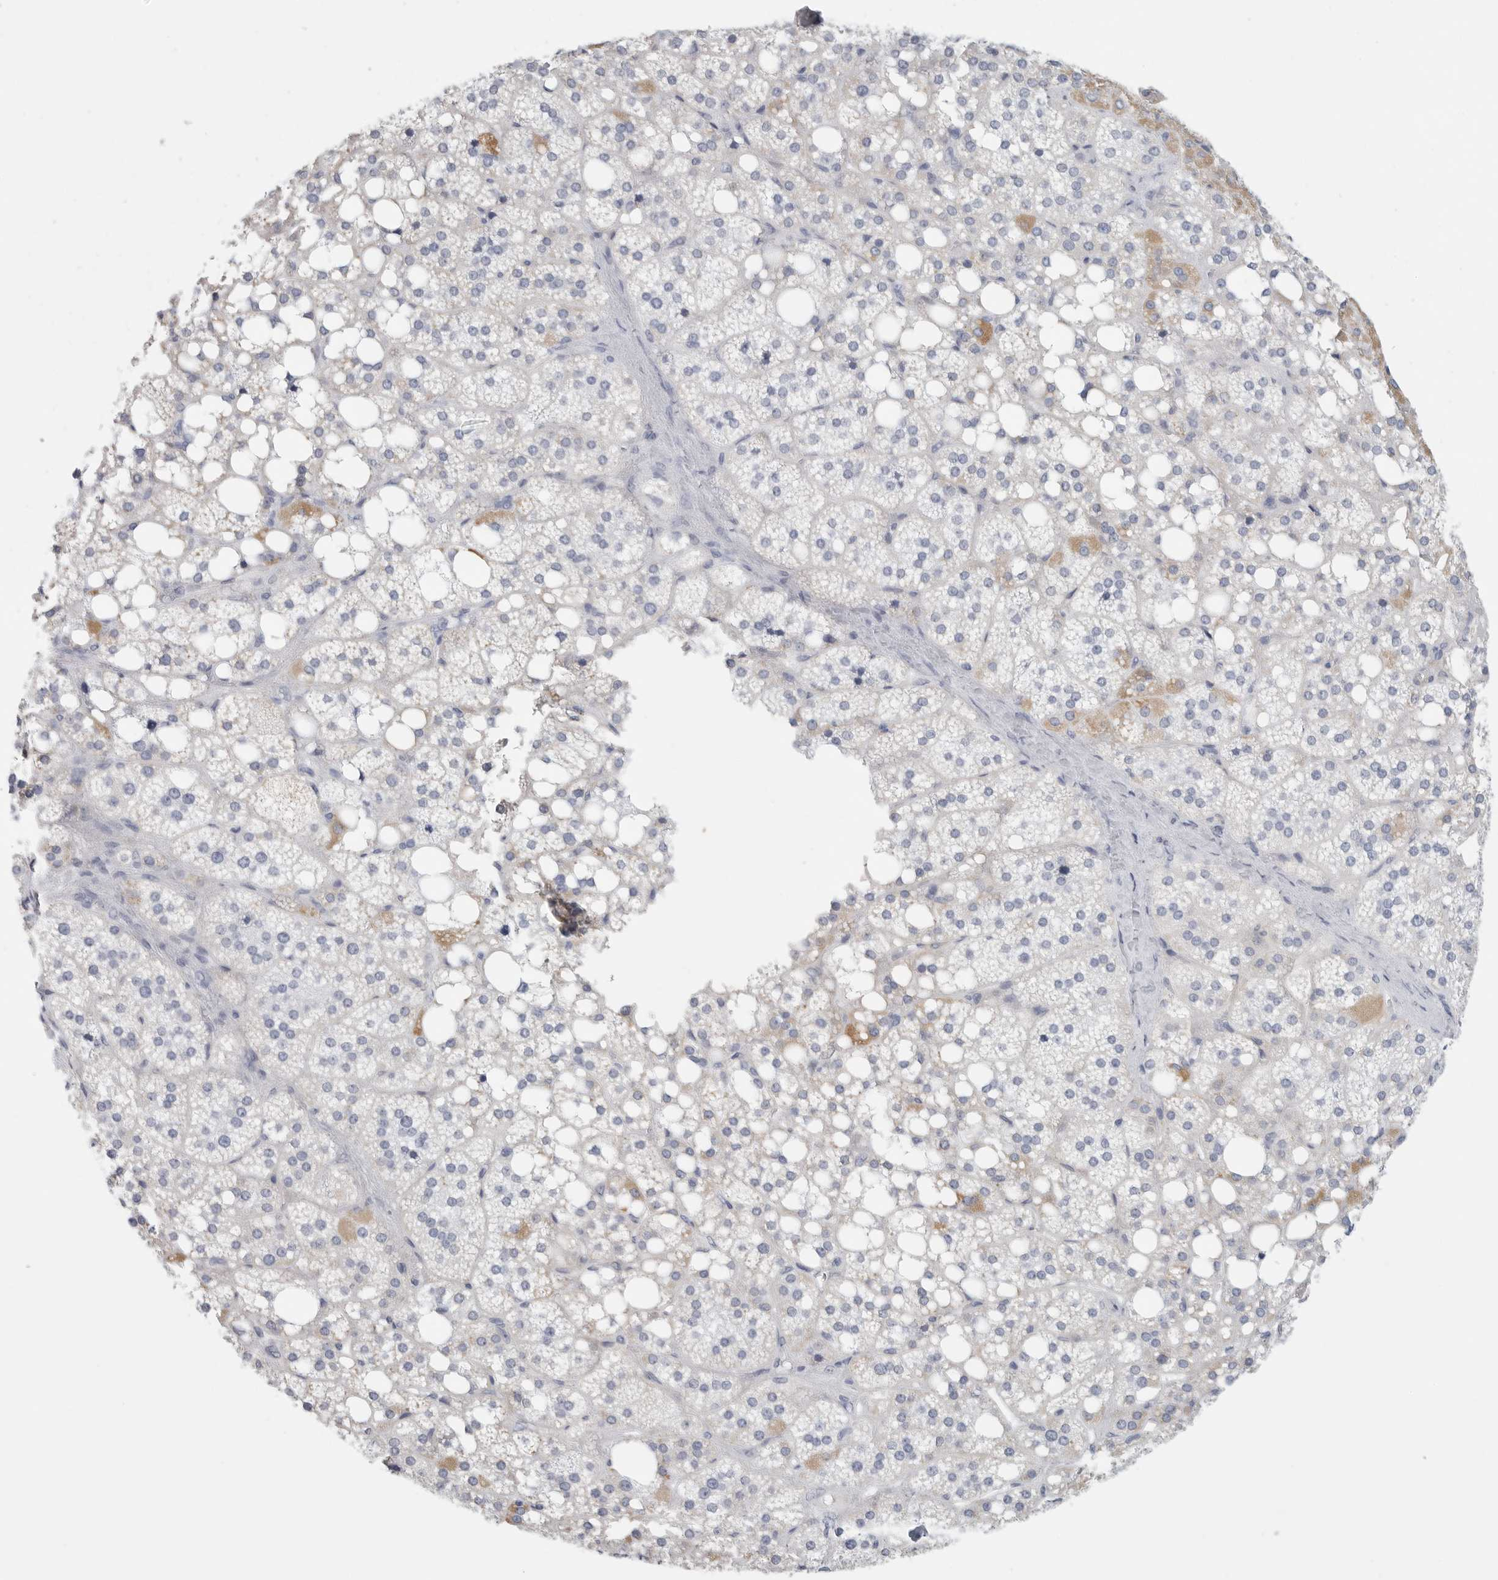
{"staining": {"intensity": "negative", "quantity": "none", "location": "none"}, "tissue": "adrenal gland", "cell_type": "Glandular cells", "image_type": "normal", "snomed": [{"axis": "morphology", "description": "Normal tissue, NOS"}, {"axis": "topography", "description": "Adrenal gland"}], "caption": "Glandular cells are negative for brown protein staining in unremarkable adrenal gland. (Immunohistochemistry, brightfield microscopy, high magnification).", "gene": "TNR", "patient": {"sex": "female", "age": 59}}